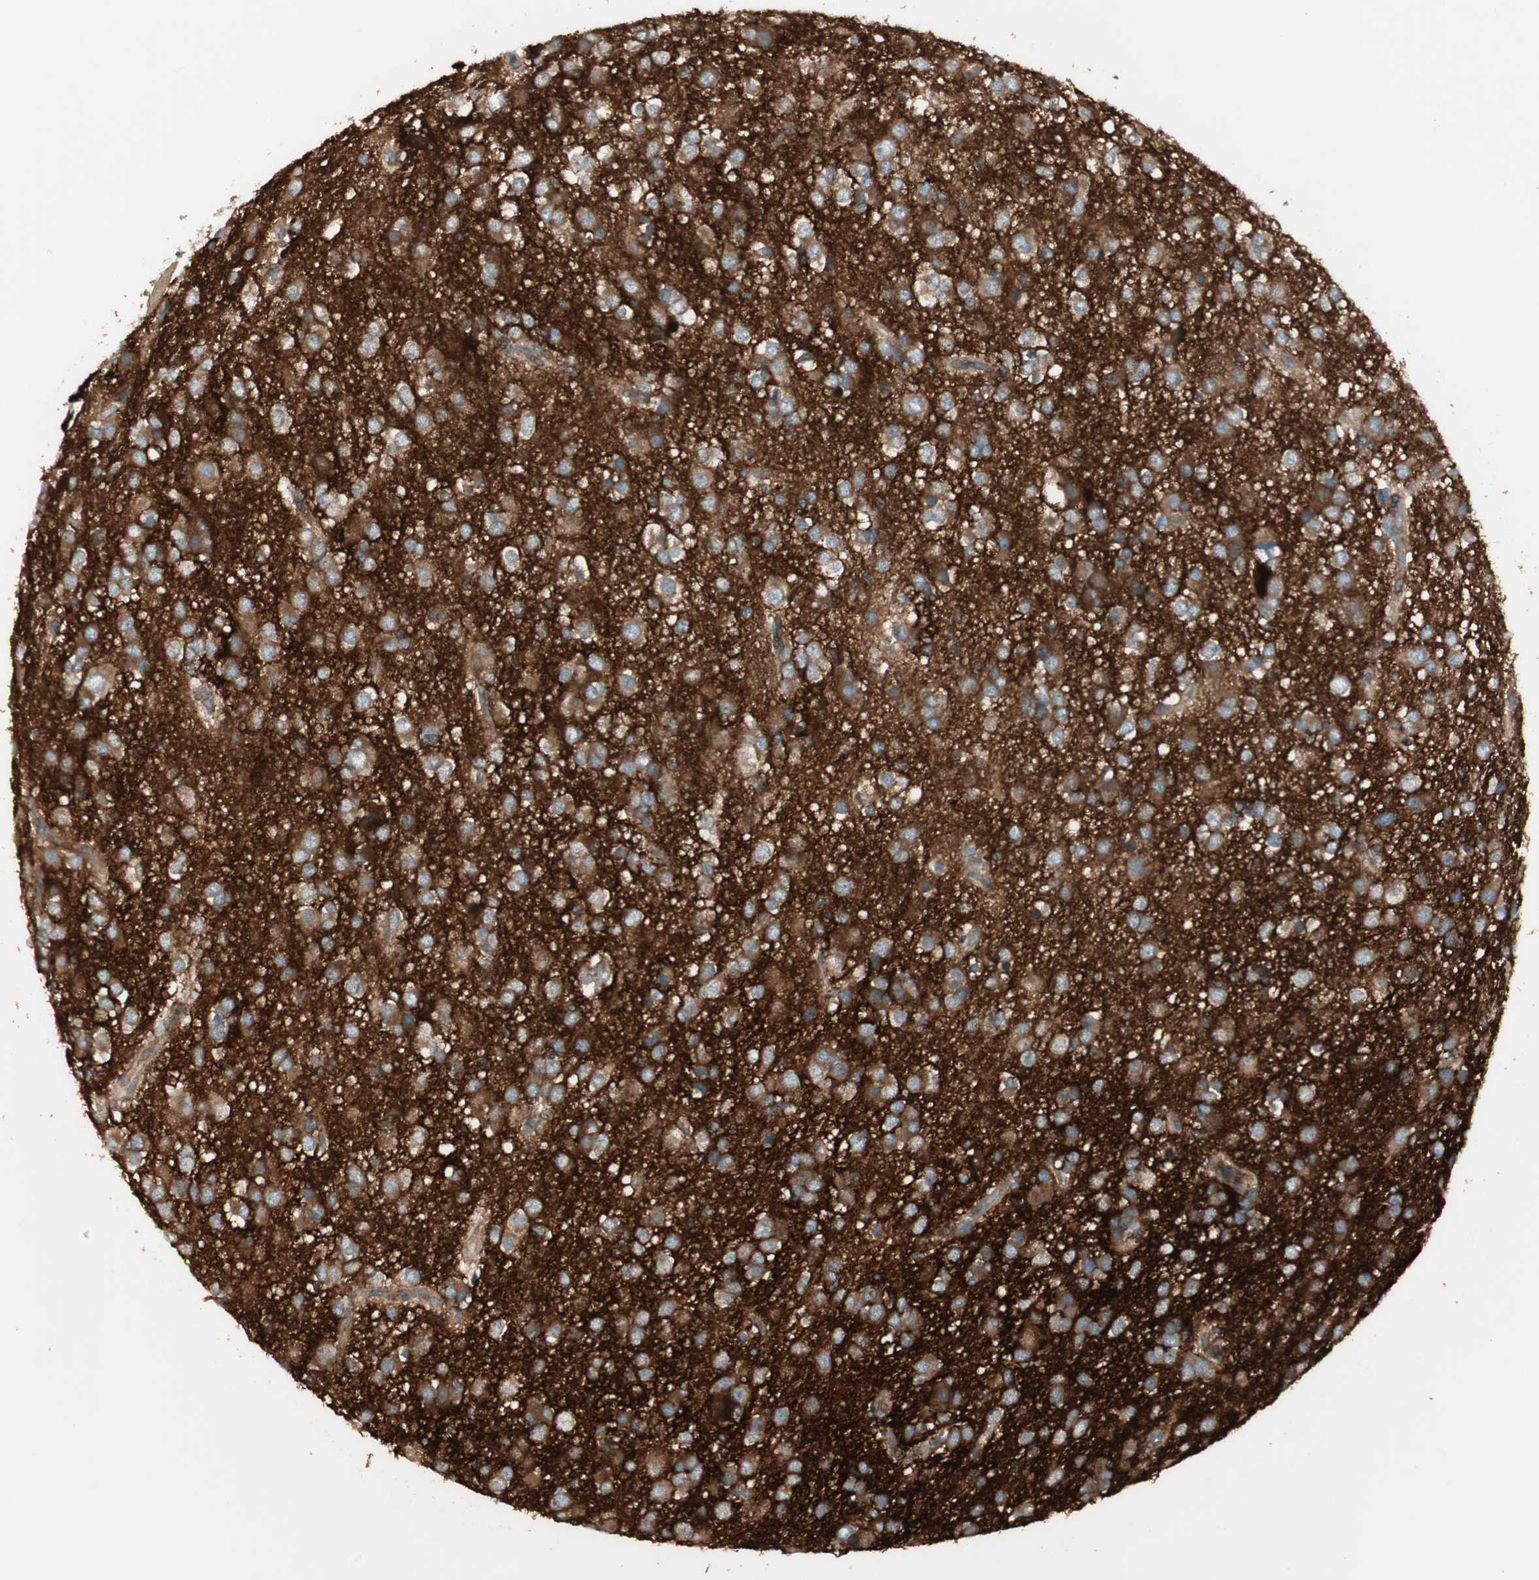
{"staining": {"intensity": "moderate", "quantity": ">75%", "location": "cytoplasmic/membranous"}, "tissue": "glioma", "cell_type": "Tumor cells", "image_type": "cancer", "snomed": [{"axis": "morphology", "description": "Glioma, malignant, Low grade"}, {"axis": "topography", "description": "Brain"}], "caption": "DAB (3,3'-diaminobenzidine) immunohistochemical staining of malignant glioma (low-grade) shows moderate cytoplasmic/membranous protein staining in about >75% of tumor cells. (DAB = brown stain, brightfield microscopy at high magnification).", "gene": "PPP2R5E", "patient": {"sex": "male", "age": 42}}